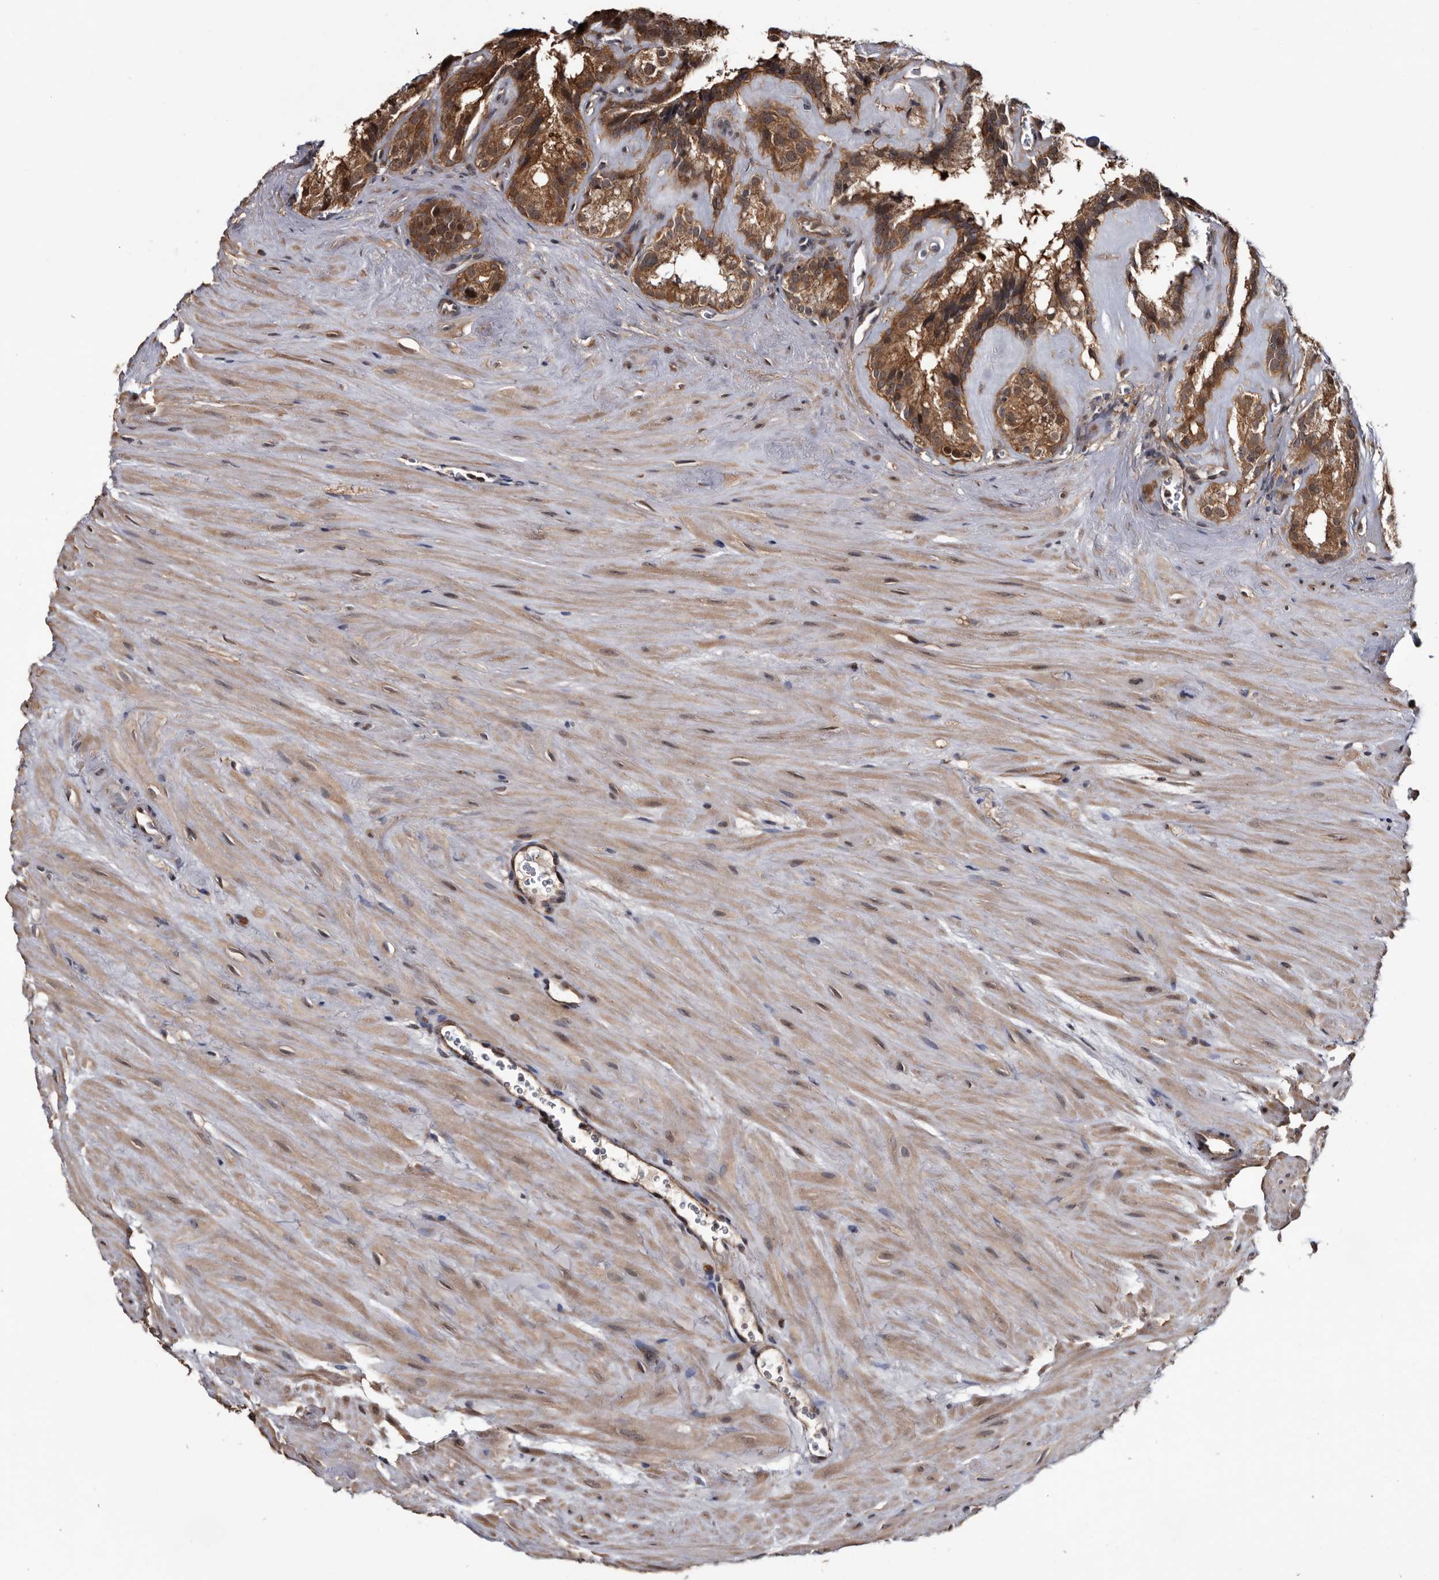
{"staining": {"intensity": "strong", "quantity": ">75%", "location": "cytoplasmic/membranous"}, "tissue": "seminal vesicle", "cell_type": "Glandular cells", "image_type": "normal", "snomed": [{"axis": "morphology", "description": "Normal tissue, NOS"}, {"axis": "topography", "description": "Prostate"}, {"axis": "topography", "description": "Seminal veicle"}], "caption": "Glandular cells reveal high levels of strong cytoplasmic/membranous expression in about >75% of cells in unremarkable human seminal vesicle.", "gene": "TTI2", "patient": {"sex": "male", "age": 59}}